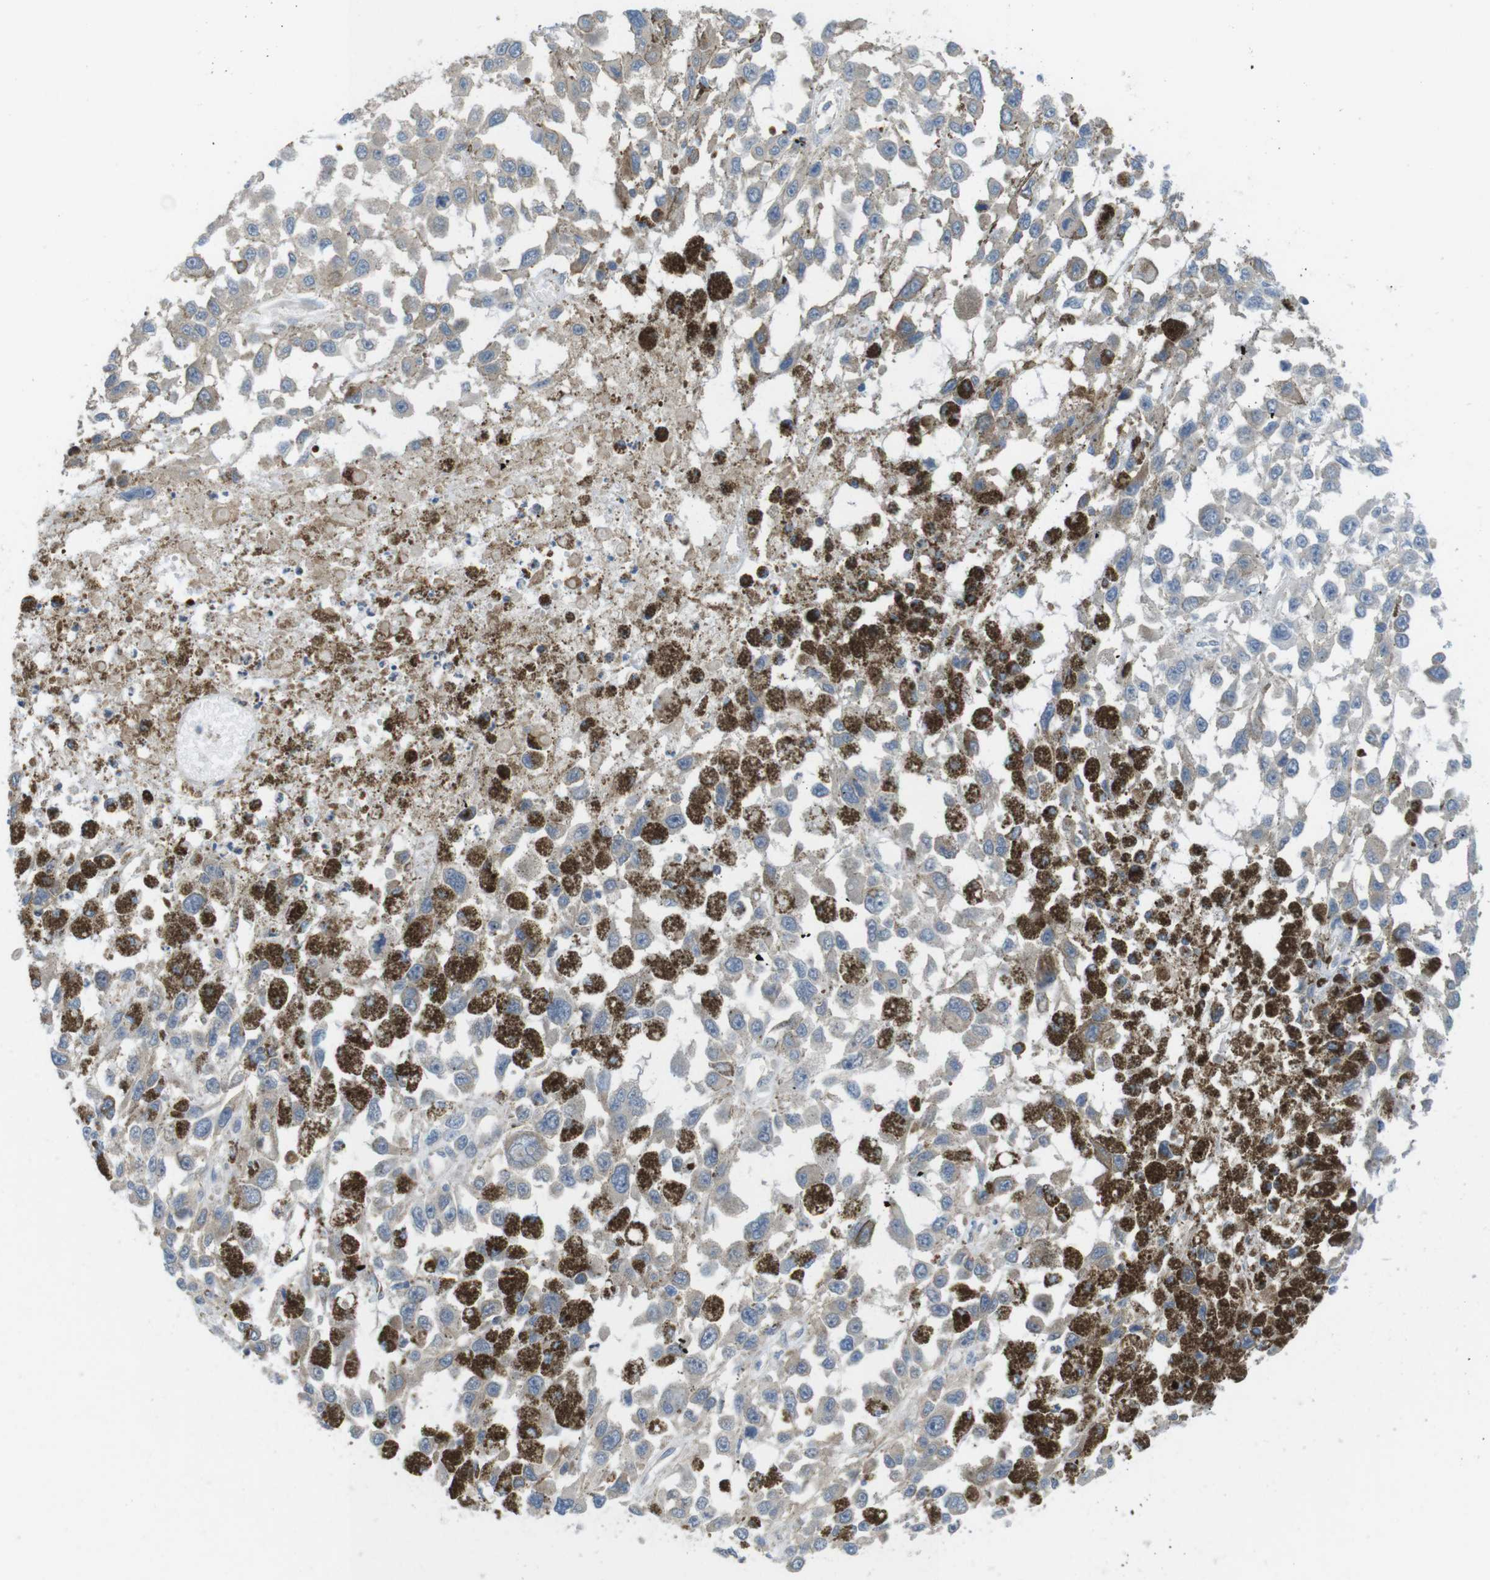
{"staining": {"intensity": "weak", "quantity": "<25%", "location": "cytoplasmic/membranous"}, "tissue": "melanoma", "cell_type": "Tumor cells", "image_type": "cancer", "snomed": [{"axis": "morphology", "description": "Malignant melanoma, Metastatic site"}, {"axis": "topography", "description": "Lymph node"}], "caption": "Immunohistochemistry (IHC) image of neoplastic tissue: malignant melanoma (metastatic site) stained with DAB shows no significant protein expression in tumor cells.", "gene": "GRIK2", "patient": {"sex": "male", "age": 59}}